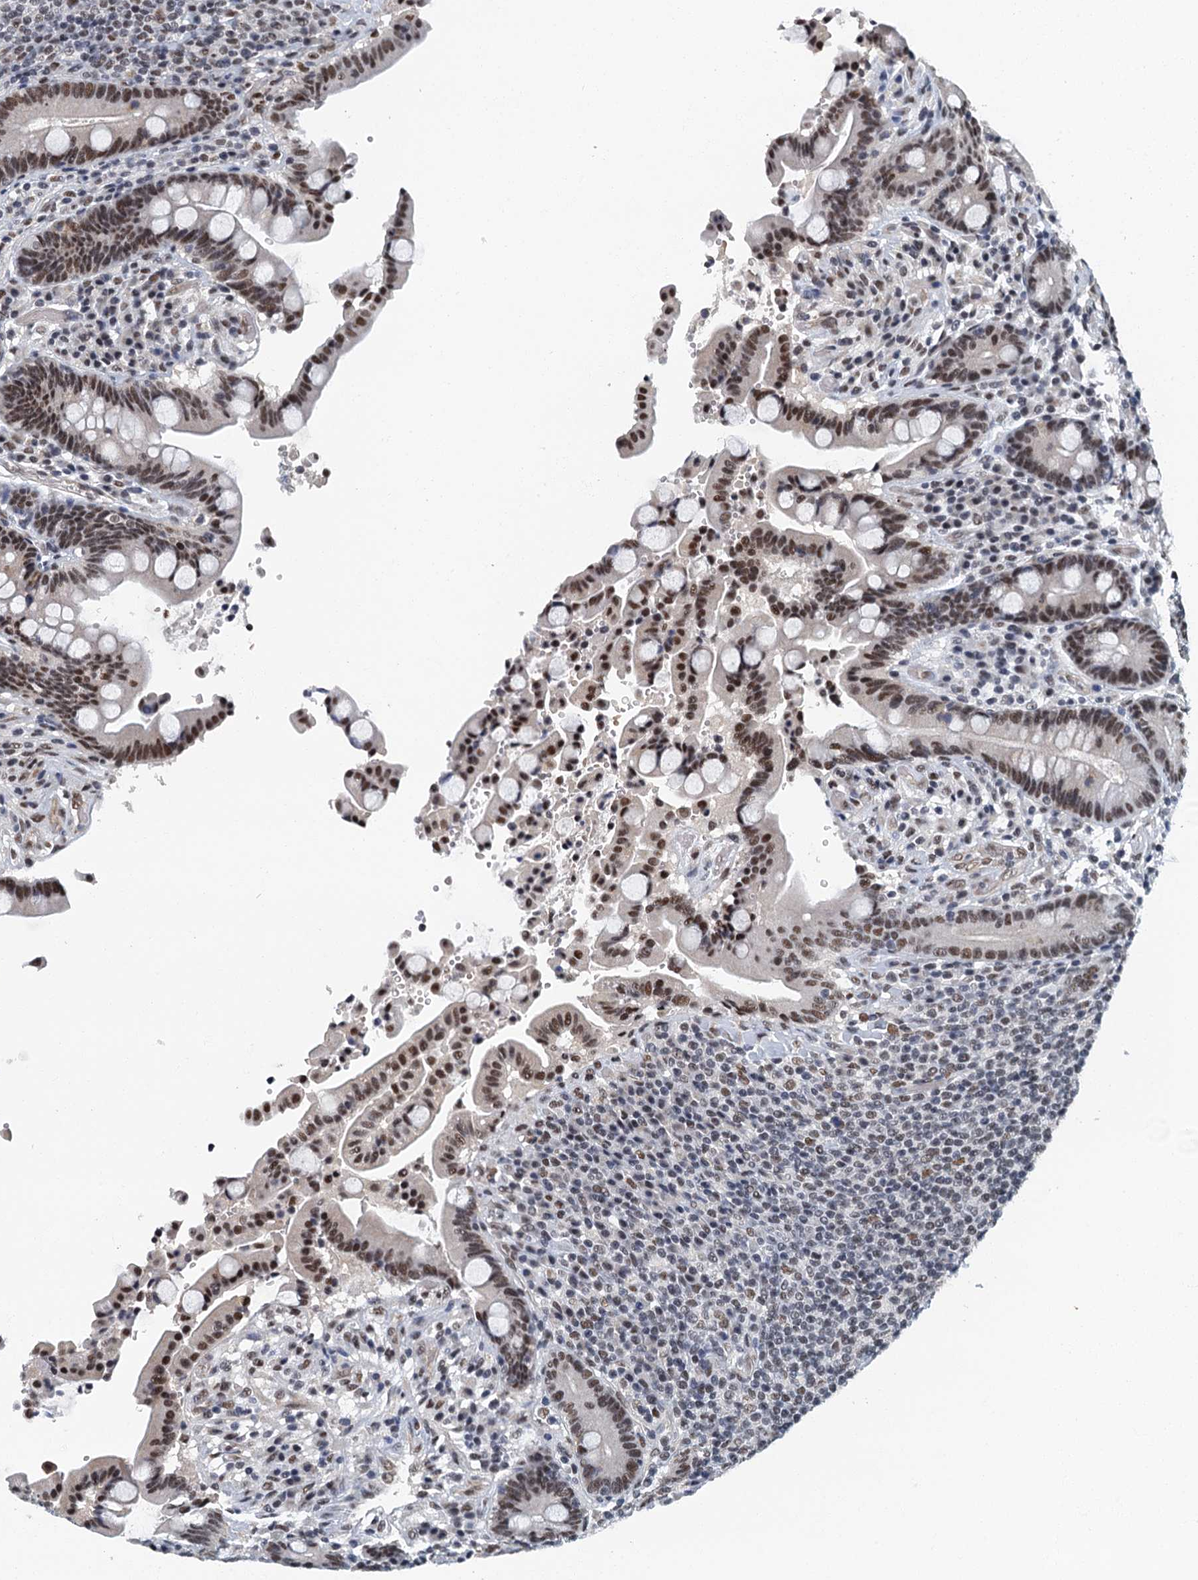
{"staining": {"intensity": "weak", "quantity": ">75%", "location": "cytoplasmic/membranous"}, "tissue": "colon", "cell_type": "Endothelial cells", "image_type": "normal", "snomed": [{"axis": "morphology", "description": "Normal tissue, NOS"}, {"axis": "topography", "description": "Colon"}], "caption": "Immunohistochemical staining of normal colon exhibits weak cytoplasmic/membranous protein staining in about >75% of endothelial cells.", "gene": "GADL1", "patient": {"sex": "male", "age": 73}}